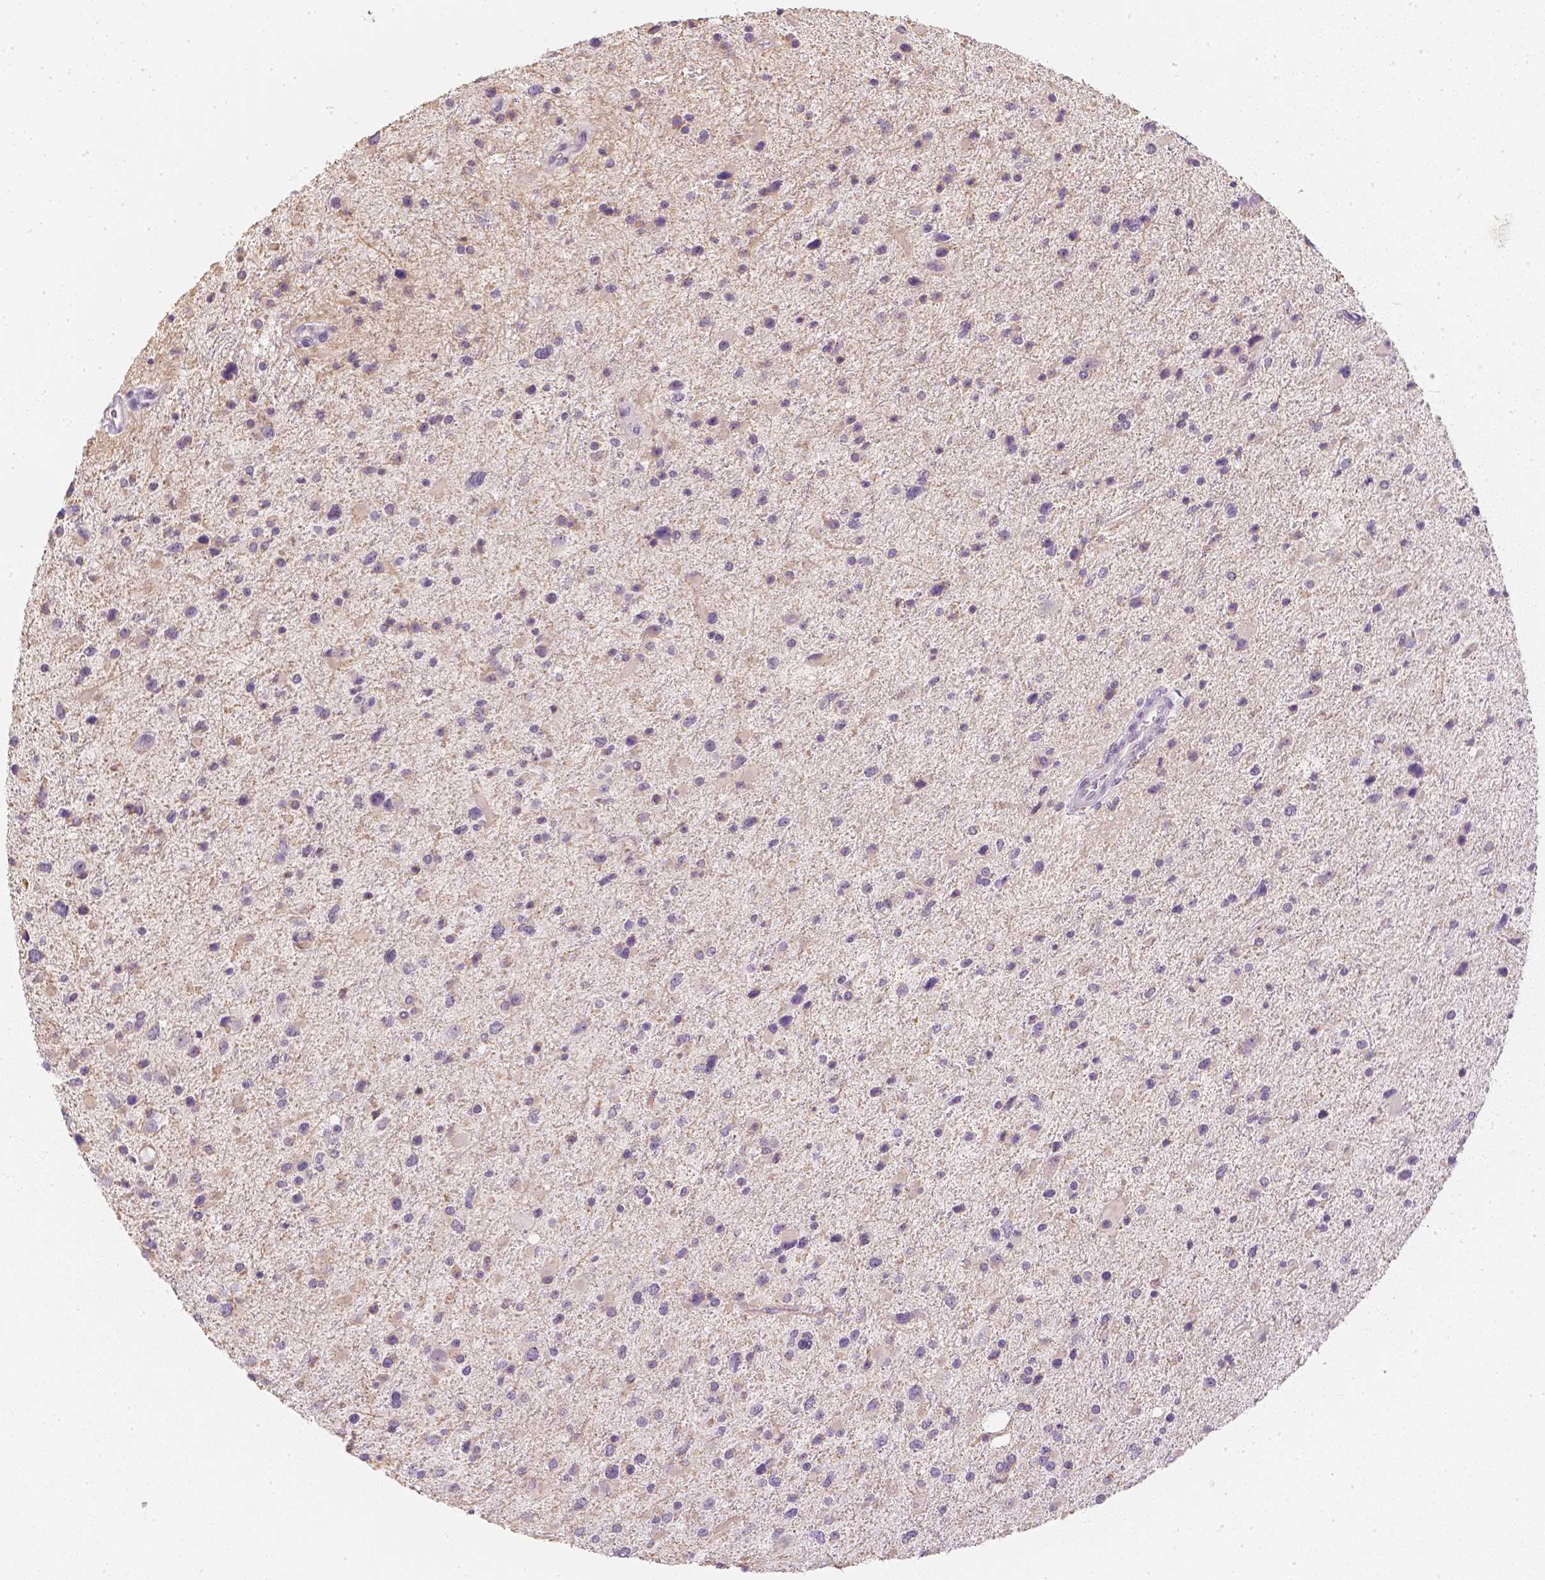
{"staining": {"intensity": "negative", "quantity": "none", "location": "none"}, "tissue": "glioma", "cell_type": "Tumor cells", "image_type": "cancer", "snomed": [{"axis": "morphology", "description": "Glioma, malignant, Low grade"}, {"axis": "topography", "description": "Brain"}], "caption": "A photomicrograph of low-grade glioma (malignant) stained for a protein reveals no brown staining in tumor cells.", "gene": "NVL", "patient": {"sex": "female", "age": 32}}